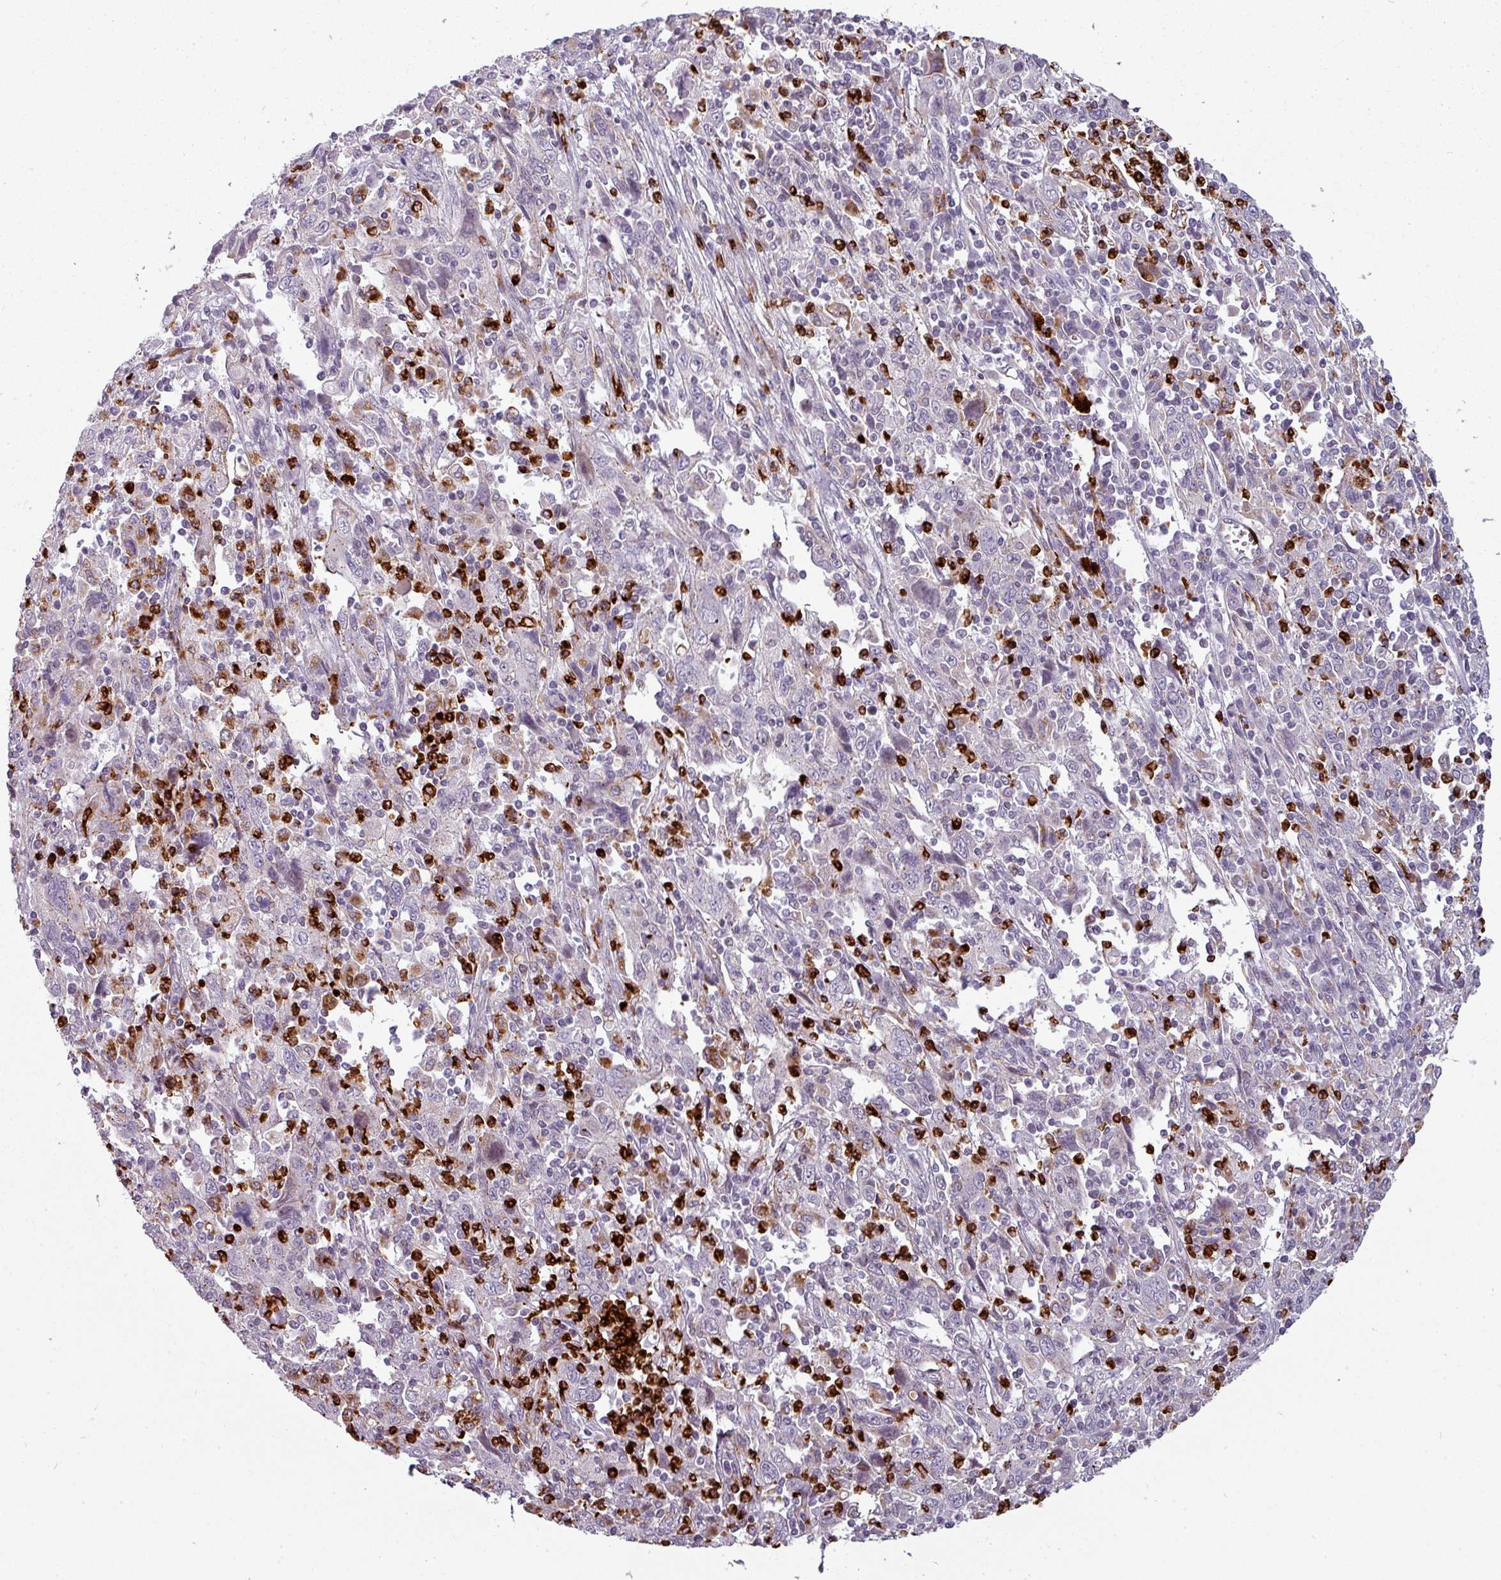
{"staining": {"intensity": "negative", "quantity": "none", "location": "none"}, "tissue": "cervical cancer", "cell_type": "Tumor cells", "image_type": "cancer", "snomed": [{"axis": "morphology", "description": "Squamous cell carcinoma, NOS"}, {"axis": "topography", "description": "Cervix"}], "caption": "A photomicrograph of cervical squamous cell carcinoma stained for a protein displays no brown staining in tumor cells.", "gene": "TMEFF1", "patient": {"sex": "female", "age": 46}}